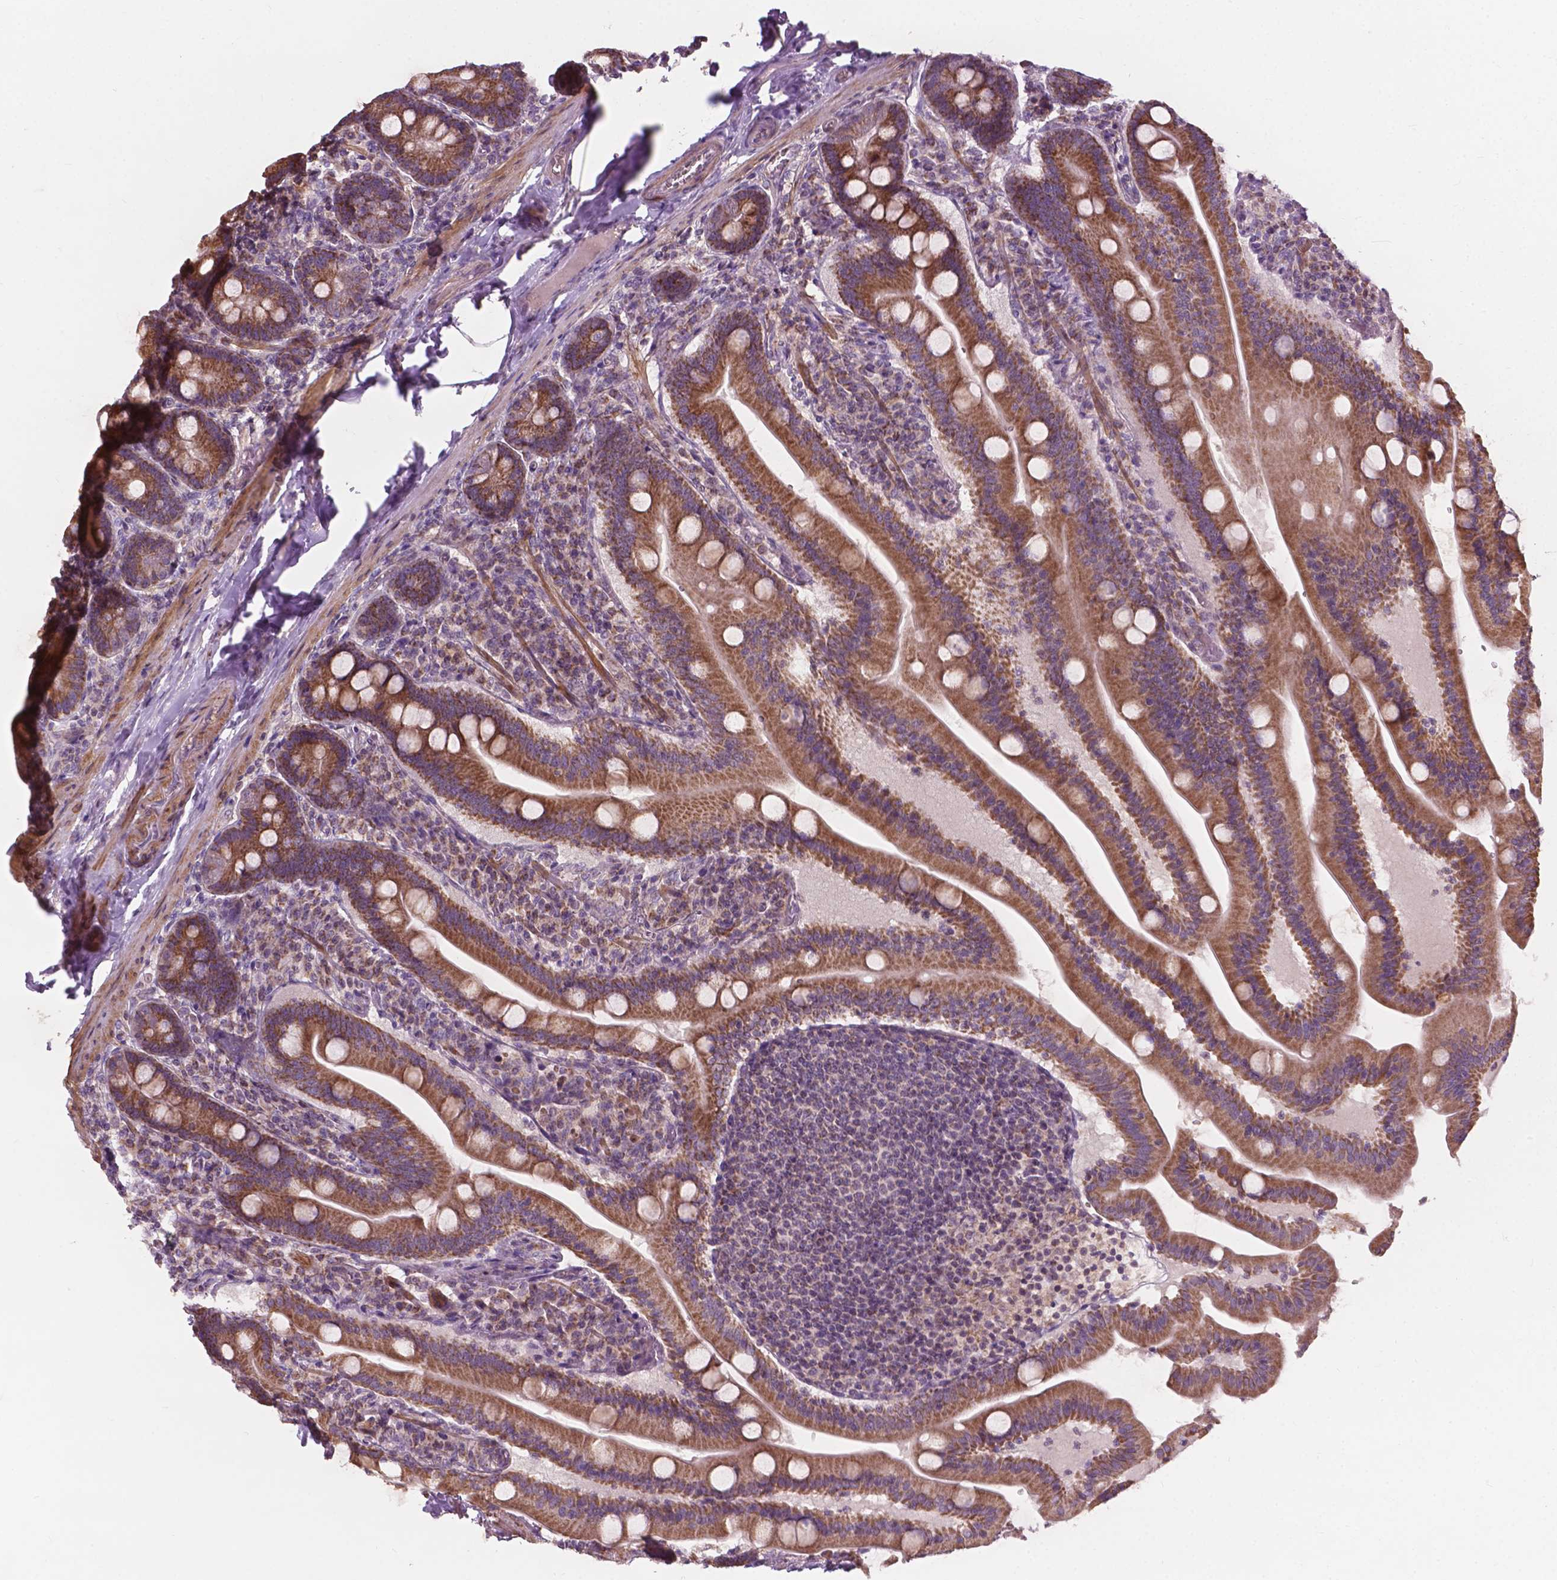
{"staining": {"intensity": "moderate", "quantity": ">75%", "location": "cytoplasmic/membranous"}, "tissue": "small intestine", "cell_type": "Glandular cells", "image_type": "normal", "snomed": [{"axis": "morphology", "description": "Normal tissue, NOS"}, {"axis": "topography", "description": "Small intestine"}], "caption": "Protein expression analysis of benign human small intestine reveals moderate cytoplasmic/membranous expression in about >75% of glandular cells. The staining was performed using DAB, with brown indicating positive protein expression. Nuclei are stained blue with hematoxylin.", "gene": "NDUFA10", "patient": {"sex": "male", "age": 37}}